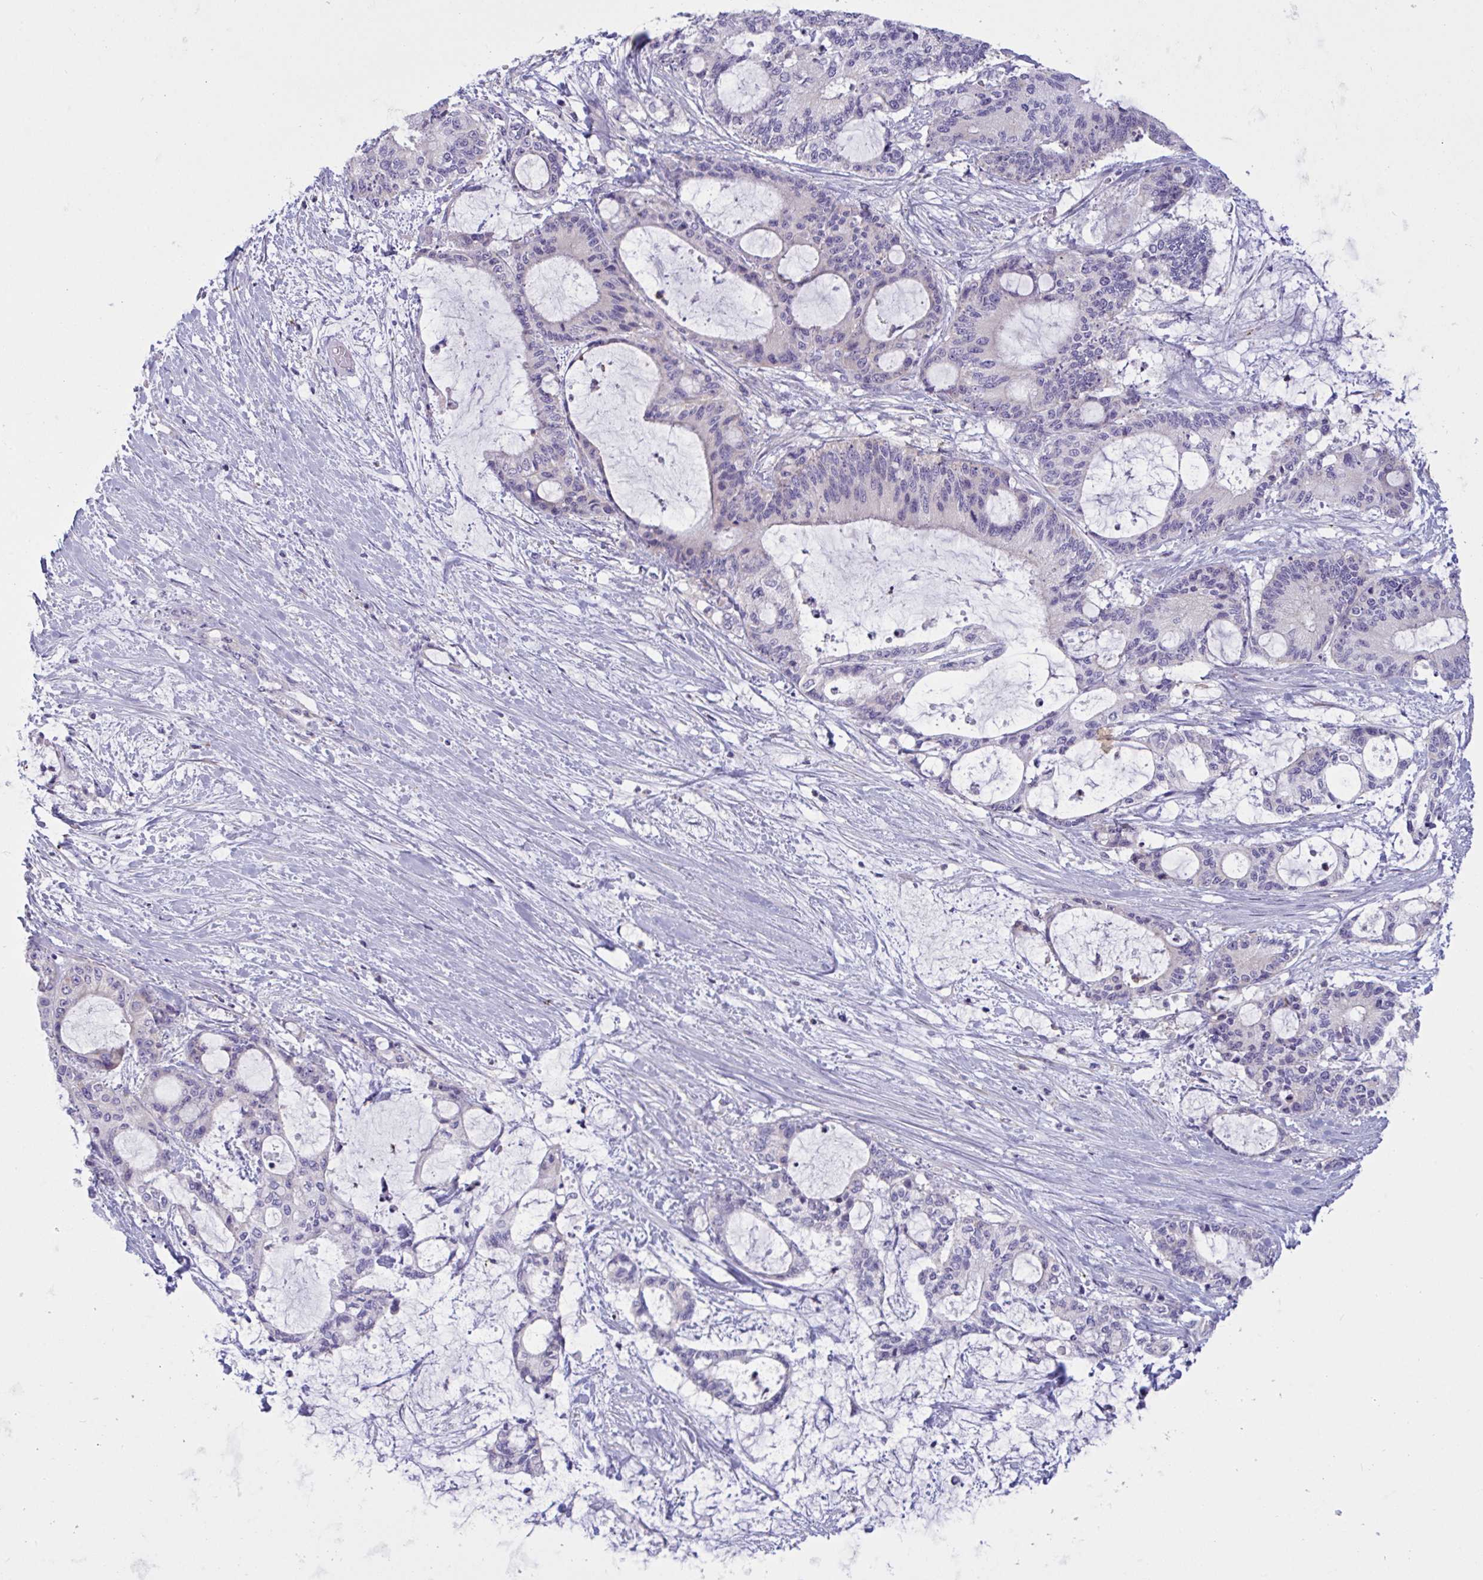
{"staining": {"intensity": "negative", "quantity": "none", "location": "none"}, "tissue": "liver cancer", "cell_type": "Tumor cells", "image_type": "cancer", "snomed": [{"axis": "morphology", "description": "Normal tissue, NOS"}, {"axis": "morphology", "description": "Cholangiocarcinoma"}, {"axis": "topography", "description": "Liver"}, {"axis": "topography", "description": "Peripheral nerve tissue"}], "caption": "IHC micrograph of human liver cancer stained for a protein (brown), which reveals no staining in tumor cells. (DAB immunohistochemistry (IHC), high magnification).", "gene": "OXLD1", "patient": {"sex": "female", "age": 73}}